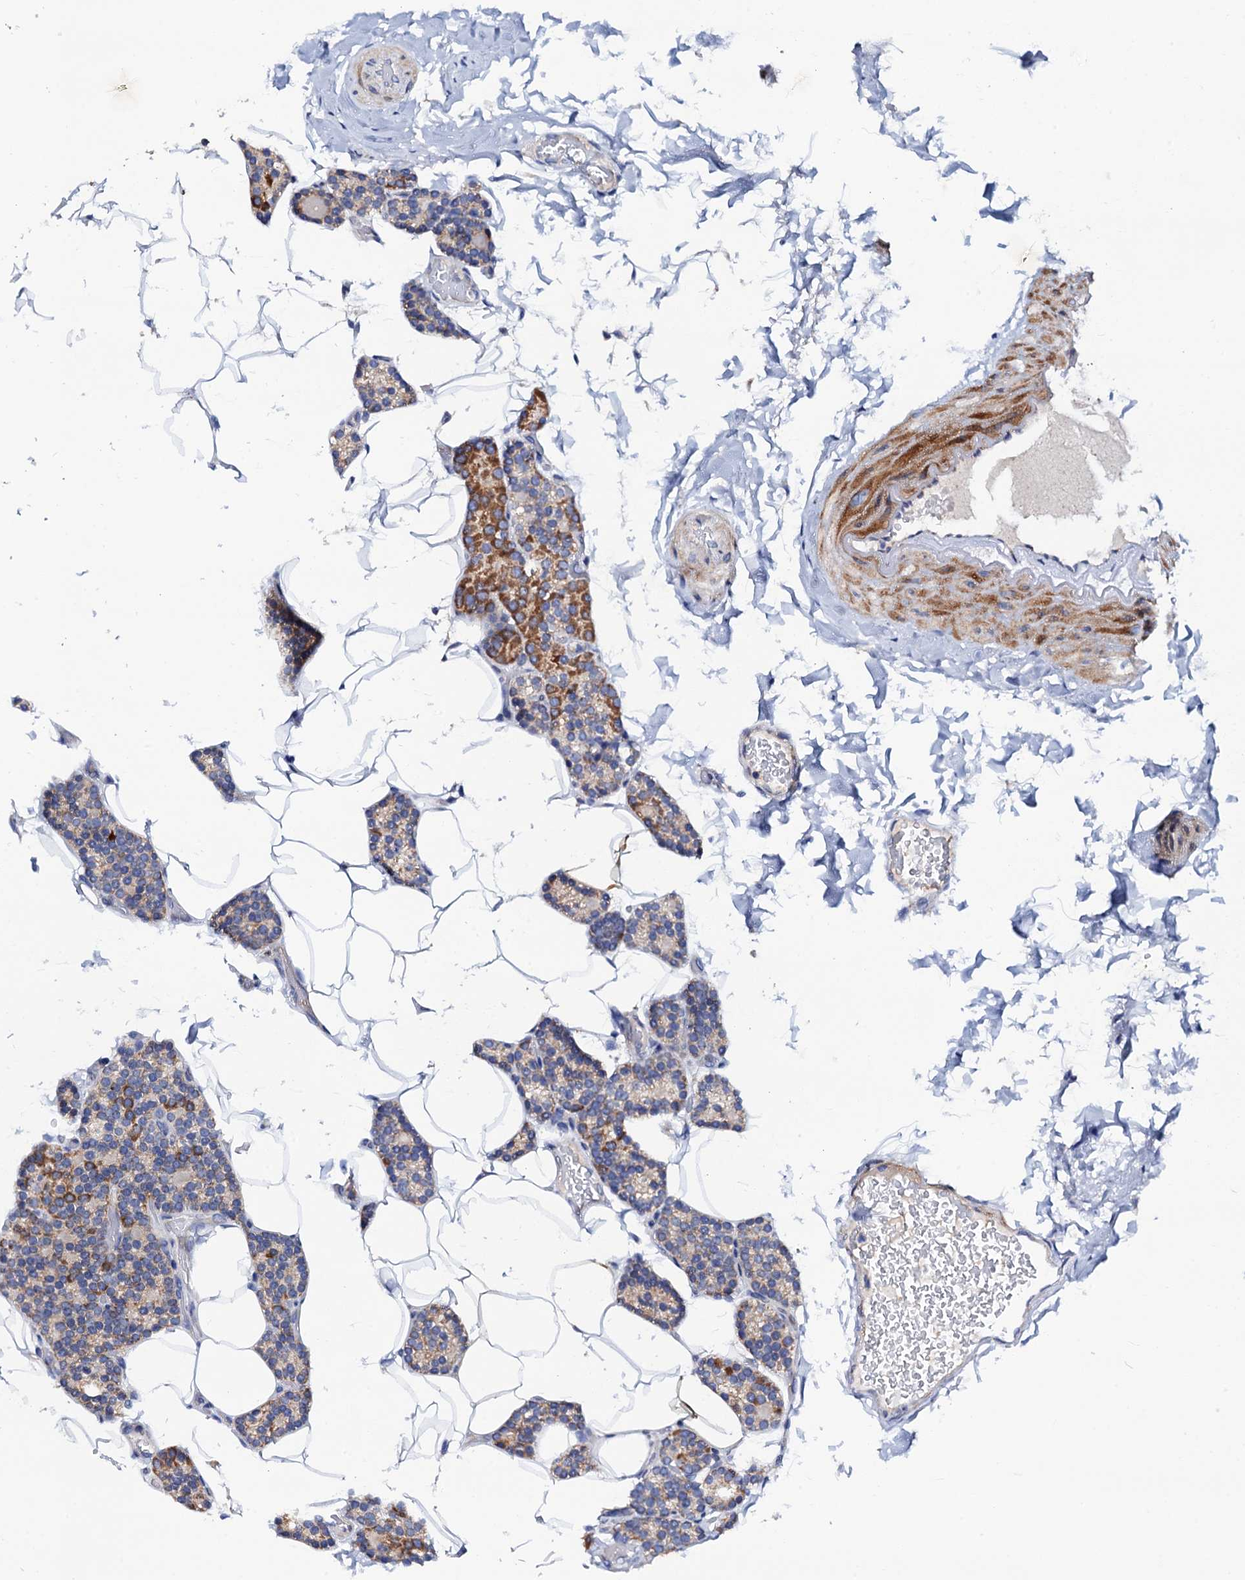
{"staining": {"intensity": "moderate", "quantity": ">75%", "location": "cytoplasmic/membranous"}, "tissue": "parathyroid gland", "cell_type": "Glandular cells", "image_type": "normal", "snomed": [{"axis": "morphology", "description": "Normal tissue, NOS"}, {"axis": "topography", "description": "Parathyroid gland"}], "caption": "Moderate cytoplasmic/membranous staining is appreciated in approximately >75% of glandular cells in benign parathyroid gland. (Stains: DAB in brown, nuclei in blue, Microscopy: brightfield microscopy at high magnification).", "gene": "MRPL48", "patient": {"sex": "male", "age": 52}}